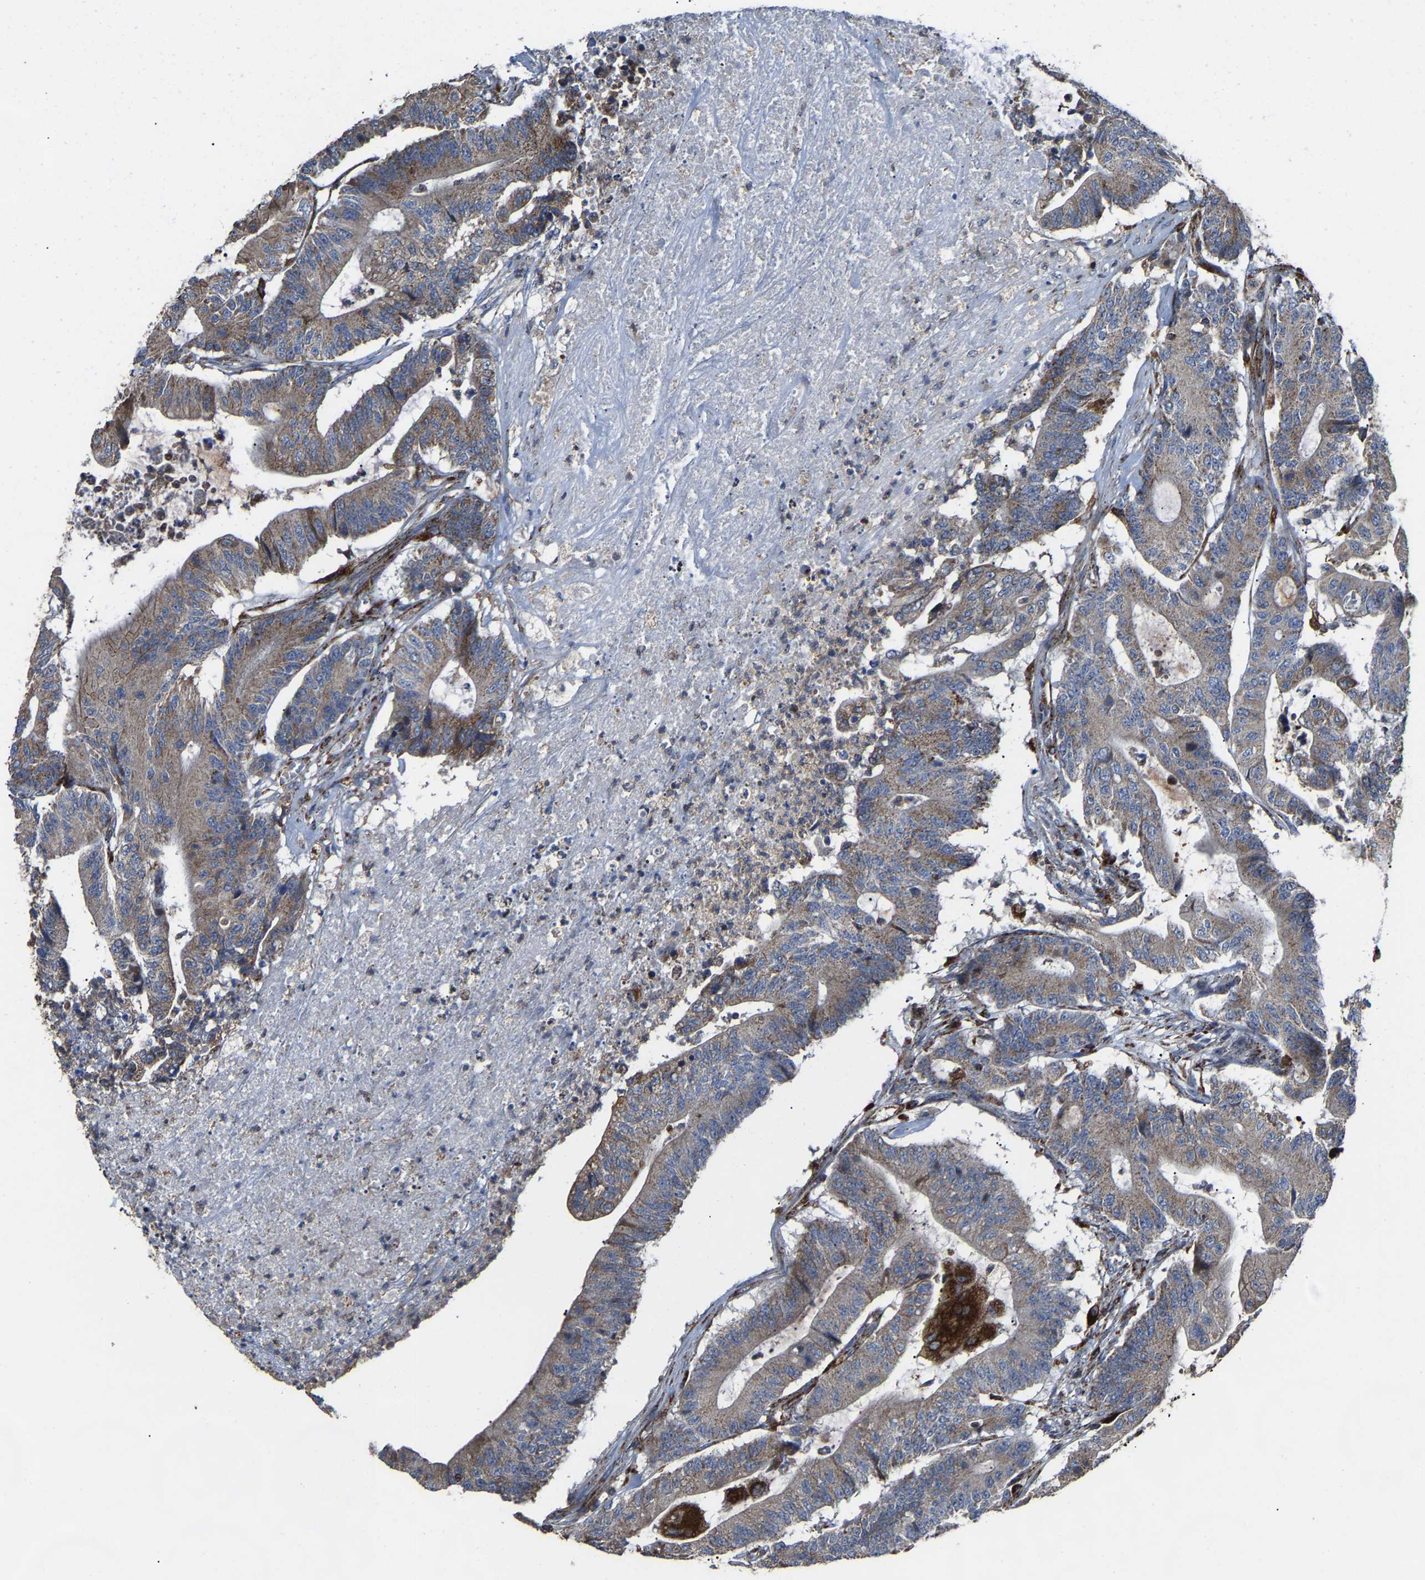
{"staining": {"intensity": "weak", "quantity": ">75%", "location": "cytoplasmic/membranous"}, "tissue": "colorectal cancer", "cell_type": "Tumor cells", "image_type": "cancer", "snomed": [{"axis": "morphology", "description": "Adenocarcinoma, NOS"}, {"axis": "topography", "description": "Colon"}], "caption": "Weak cytoplasmic/membranous protein positivity is appreciated in about >75% of tumor cells in adenocarcinoma (colorectal).", "gene": "NDUFV3", "patient": {"sex": "female", "age": 84}}